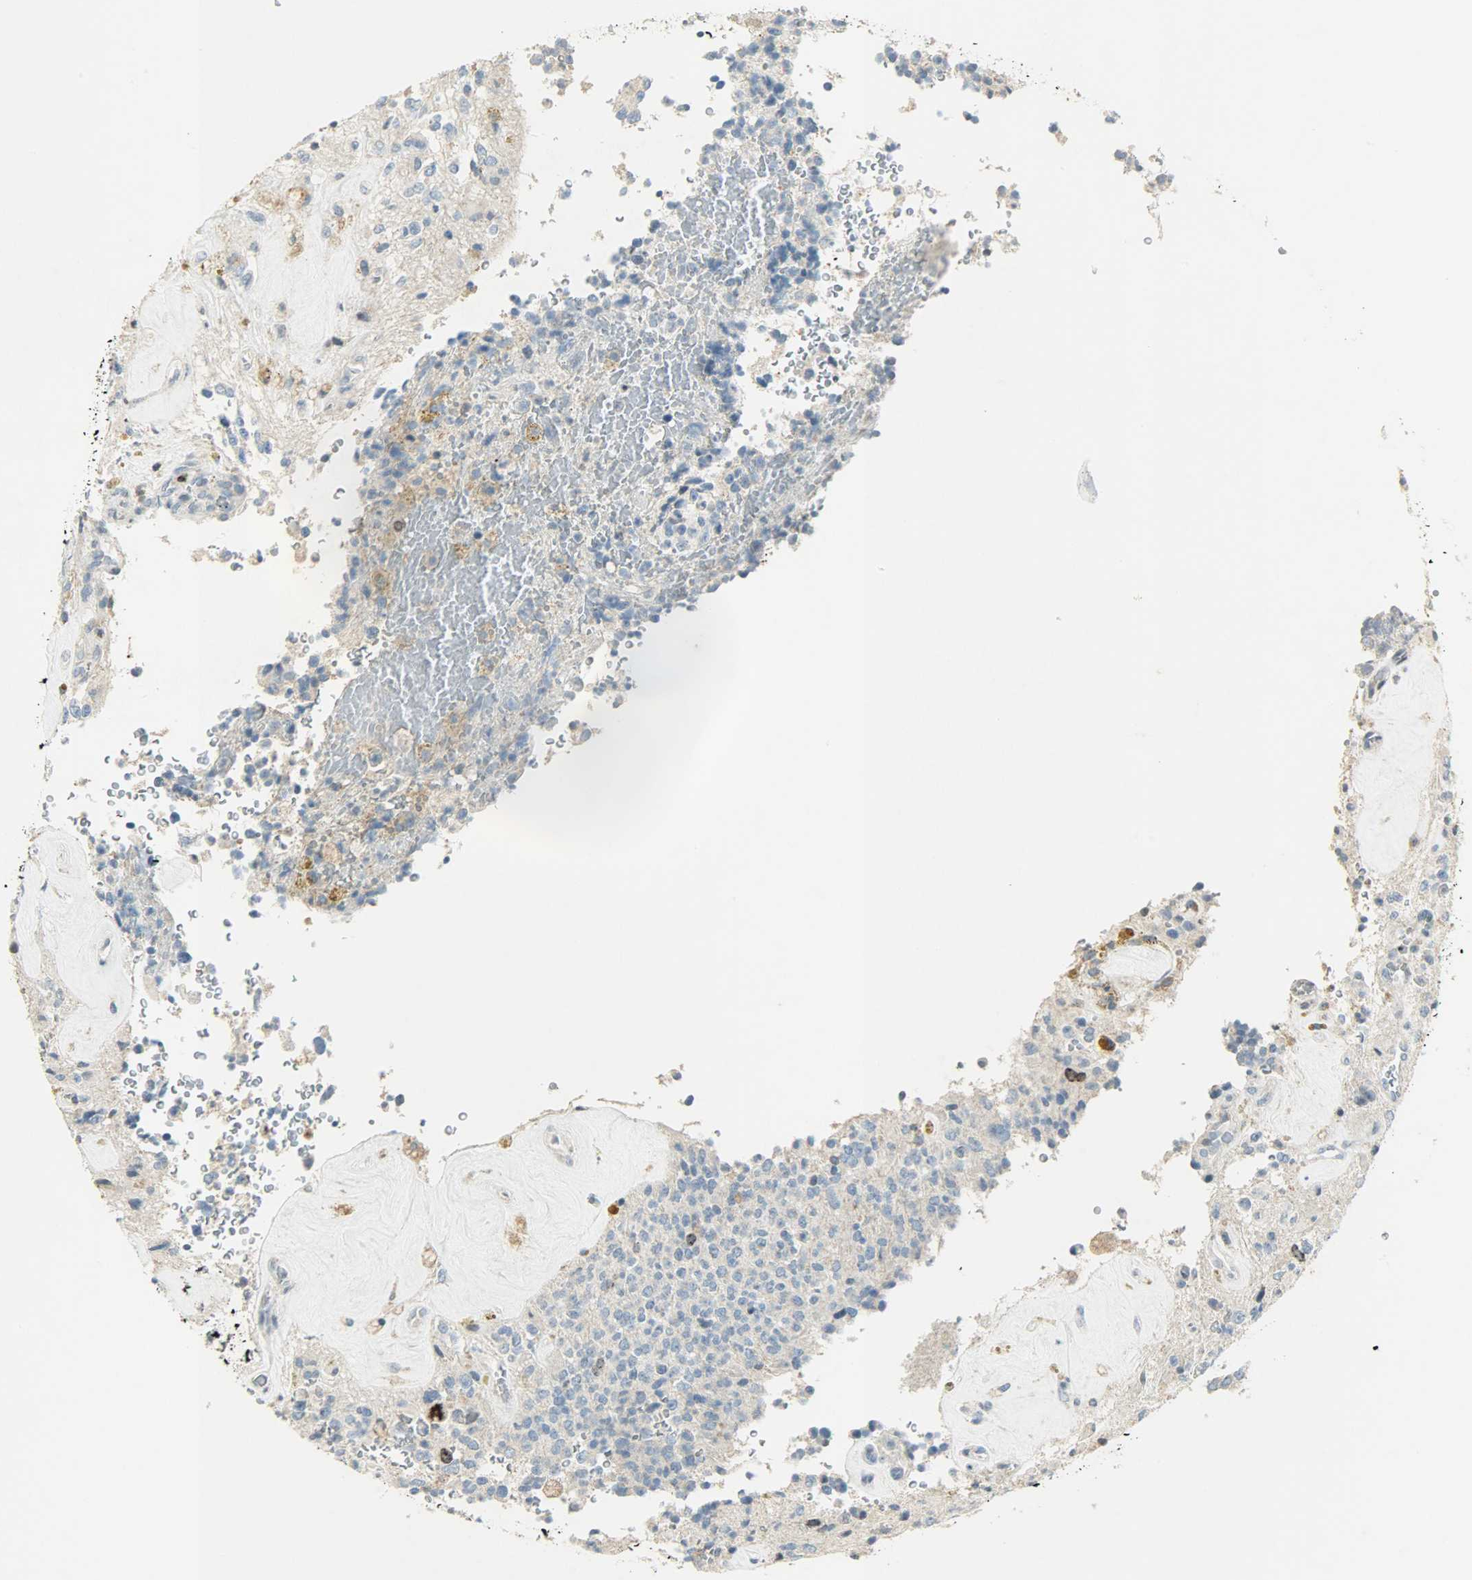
{"staining": {"intensity": "weak", "quantity": "<25%", "location": "cytoplasmic/membranous"}, "tissue": "glioma", "cell_type": "Tumor cells", "image_type": "cancer", "snomed": [{"axis": "morphology", "description": "Glioma, malignant, High grade"}, {"axis": "topography", "description": "pancreas cauda"}], "caption": "Tumor cells are negative for protein expression in human high-grade glioma (malignant).", "gene": "AURKB", "patient": {"sex": "male", "age": 60}}